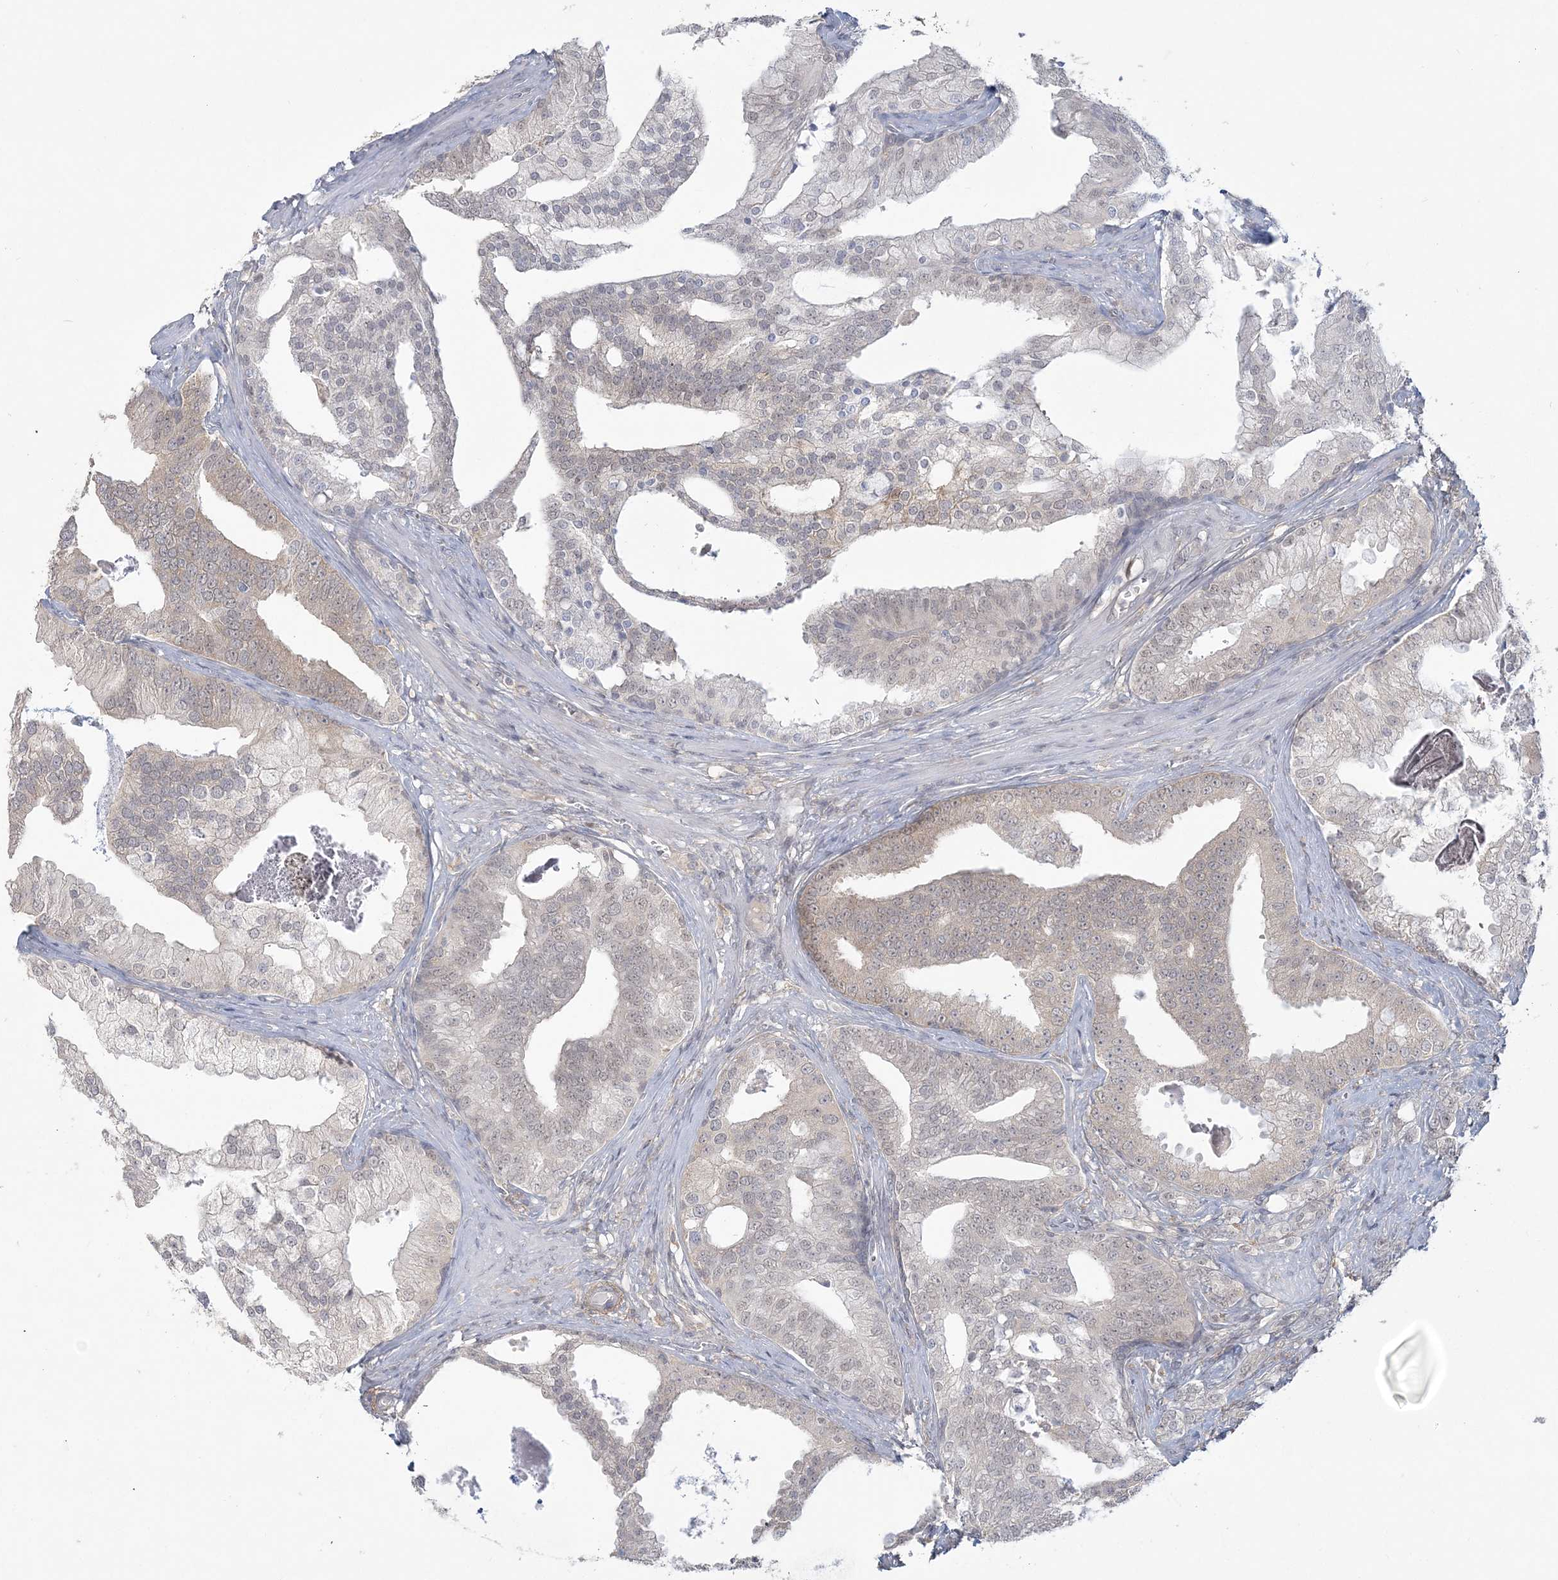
{"staining": {"intensity": "weak", "quantity": "25%-75%", "location": "cytoplasmic/membranous,nuclear"}, "tissue": "prostate cancer", "cell_type": "Tumor cells", "image_type": "cancer", "snomed": [{"axis": "morphology", "description": "Adenocarcinoma, Low grade"}, {"axis": "topography", "description": "Prostate"}], "caption": "Human prostate cancer stained with a protein marker shows weak staining in tumor cells.", "gene": "ANKS1A", "patient": {"sex": "male", "age": 58}}